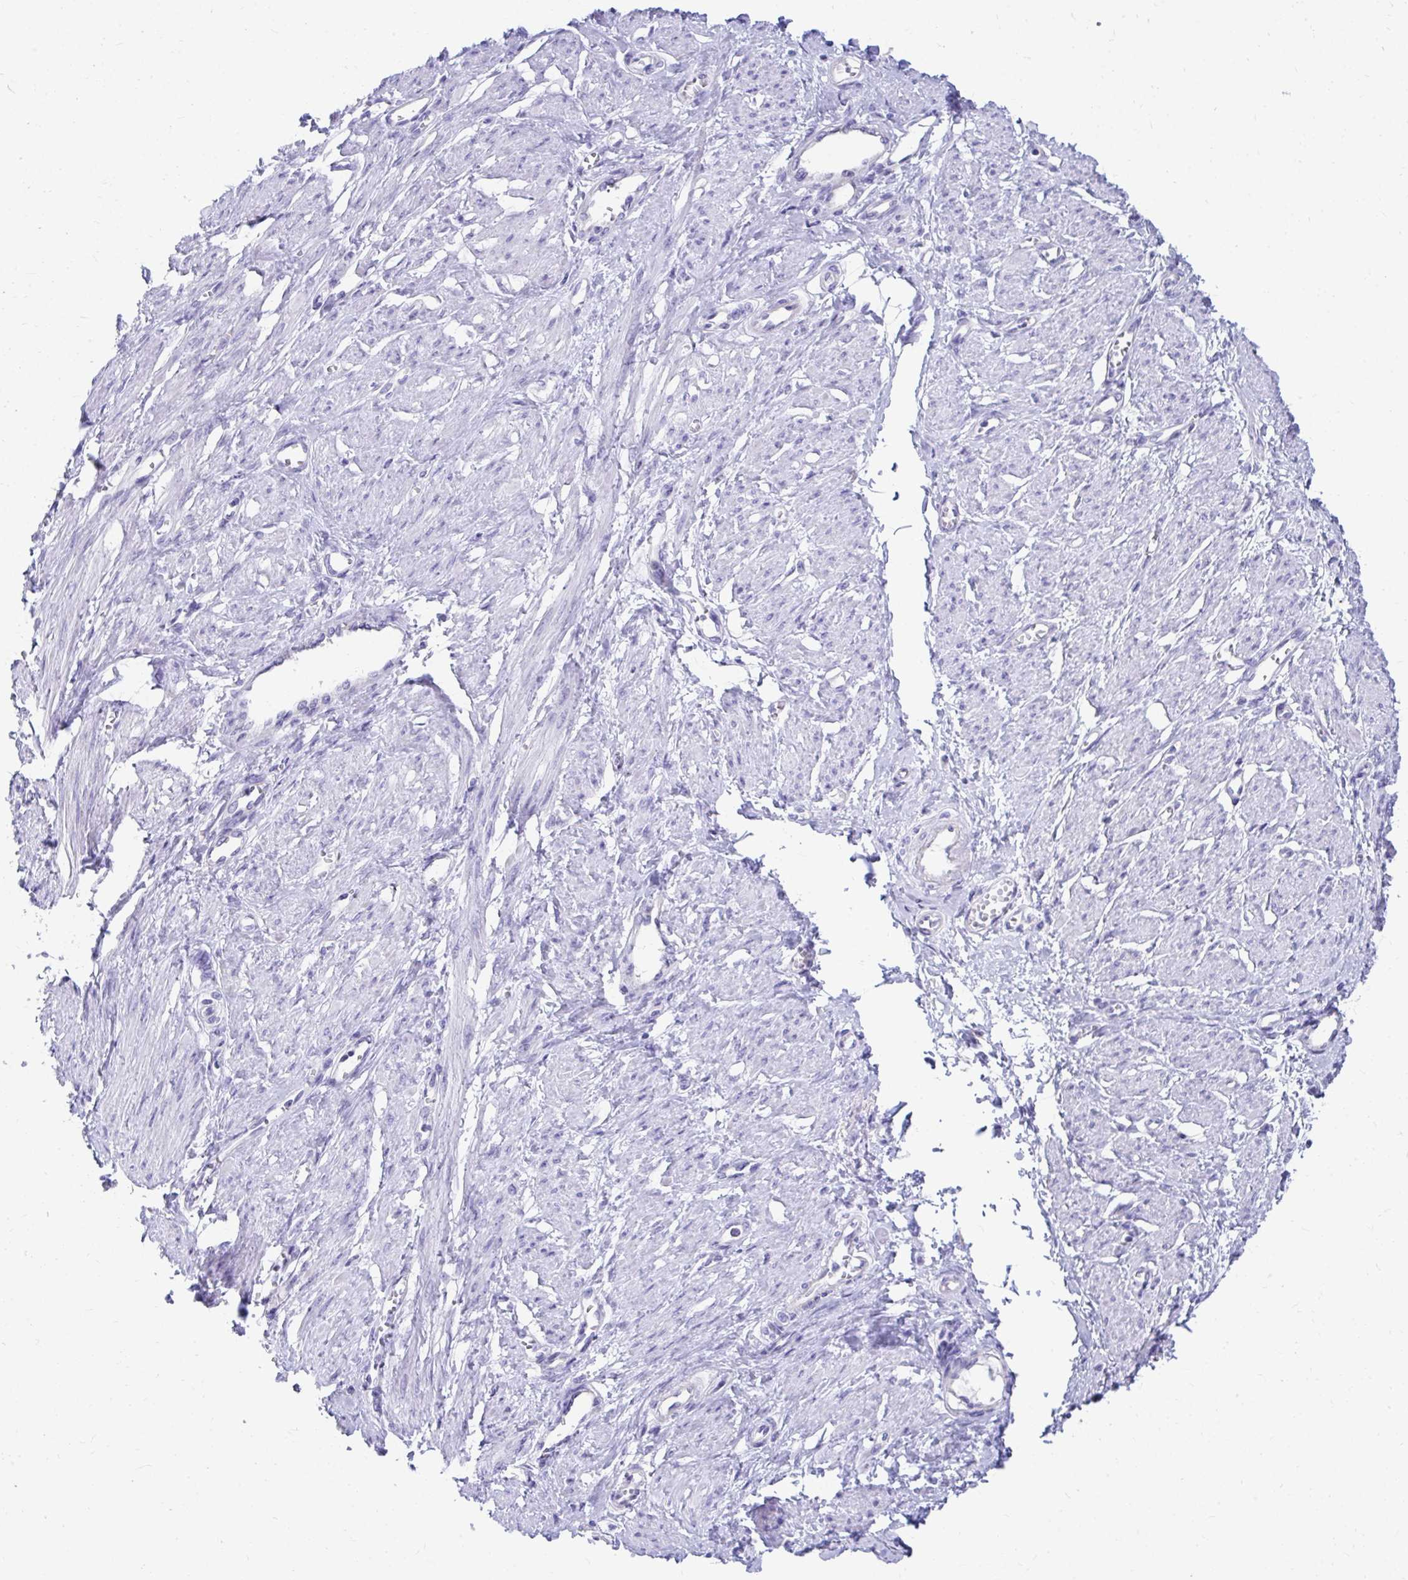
{"staining": {"intensity": "negative", "quantity": "none", "location": "none"}, "tissue": "smooth muscle", "cell_type": "Smooth muscle cells", "image_type": "normal", "snomed": [{"axis": "morphology", "description": "Normal tissue, NOS"}, {"axis": "topography", "description": "Smooth muscle"}, {"axis": "topography", "description": "Uterus"}], "caption": "Smooth muscle cells are negative for brown protein staining in unremarkable smooth muscle. Nuclei are stained in blue.", "gene": "C19orf81", "patient": {"sex": "female", "age": 39}}